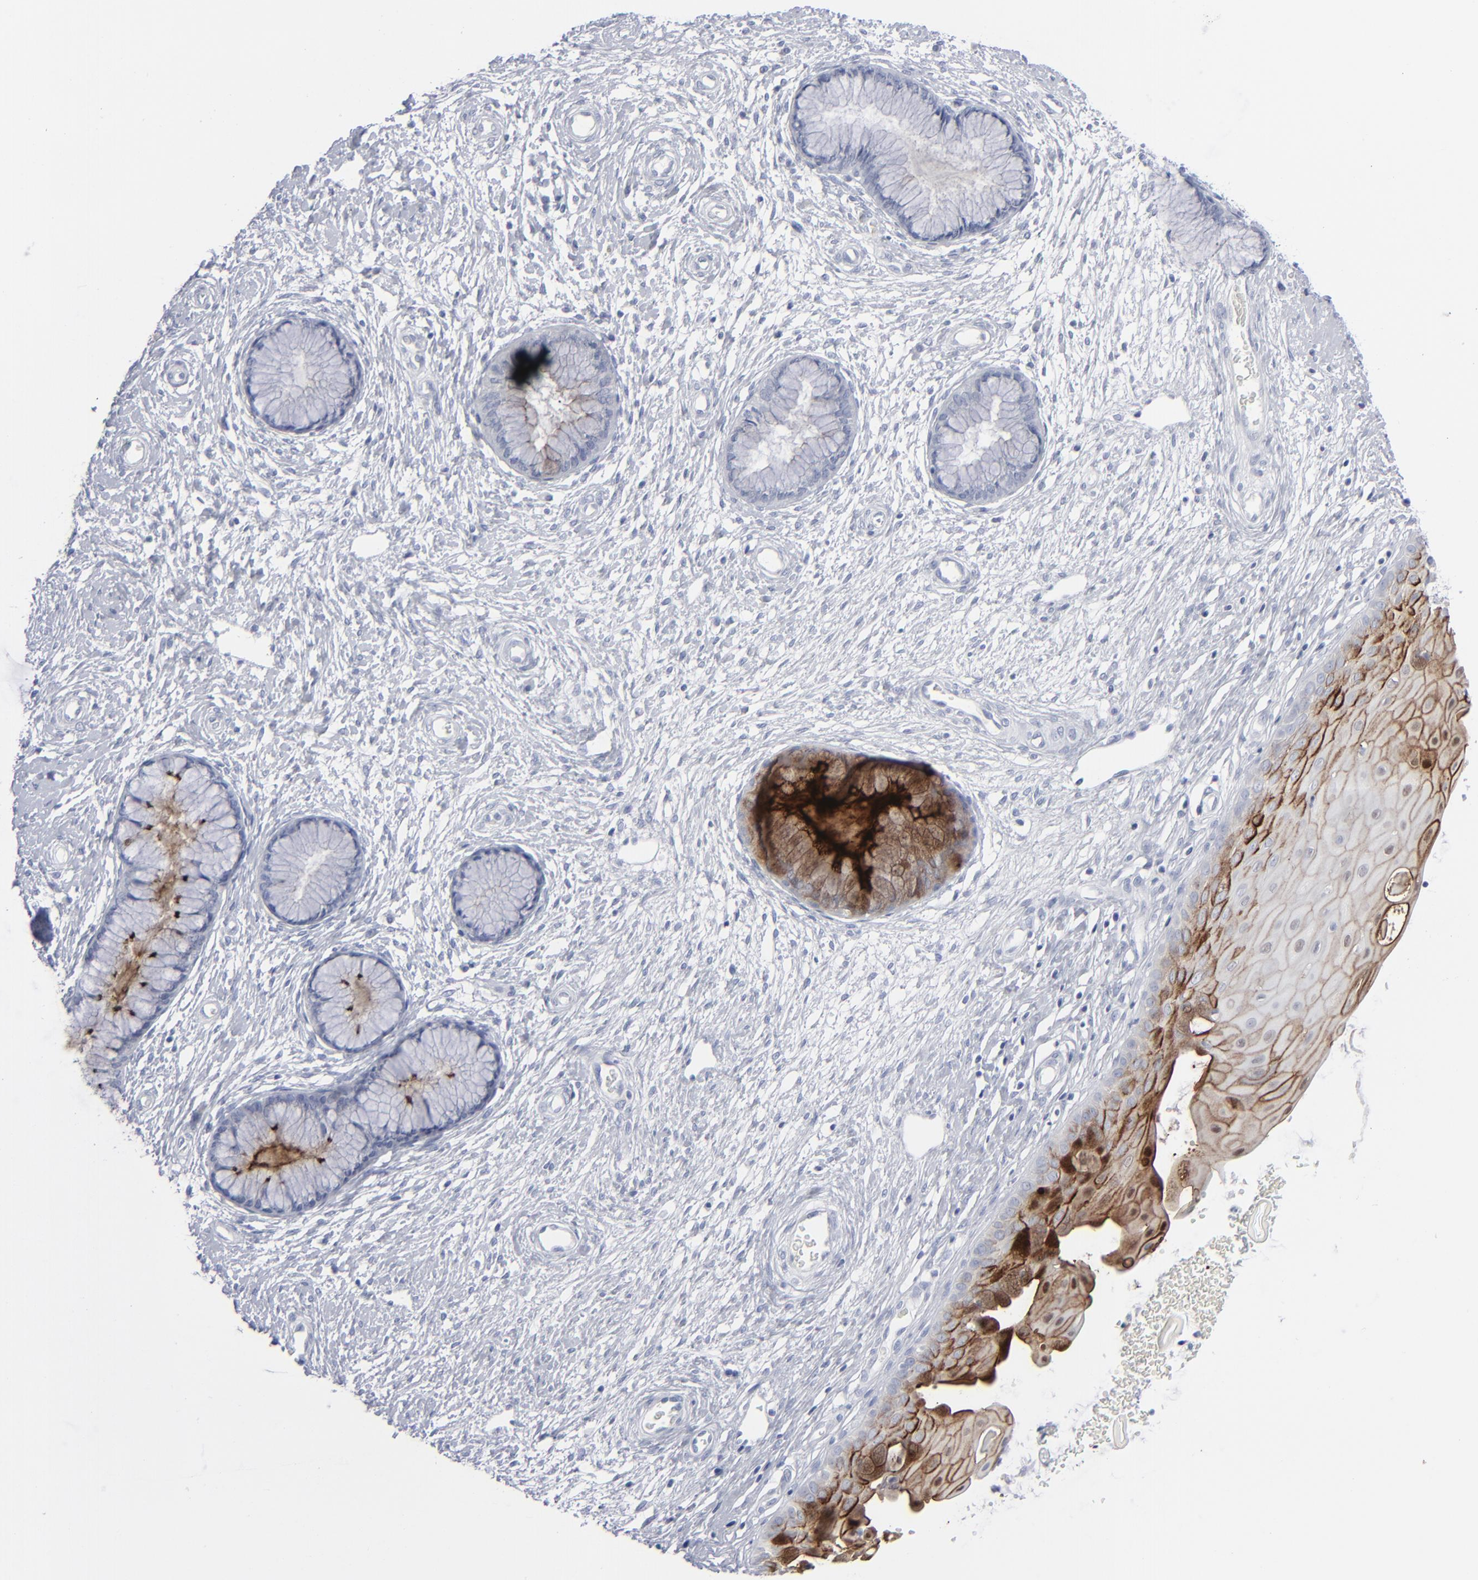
{"staining": {"intensity": "strong", "quantity": "<25%", "location": "cytoplasmic/membranous"}, "tissue": "cervix", "cell_type": "Glandular cells", "image_type": "normal", "snomed": [{"axis": "morphology", "description": "Normal tissue, NOS"}, {"axis": "topography", "description": "Cervix"}], "caption": "A medium amount of strong cytoplasmic/membranous staining is present in about <25% of glandular cells in benign cervix.", "gene": "MSLN", "patient": {"sex": "female", "age": 55}}